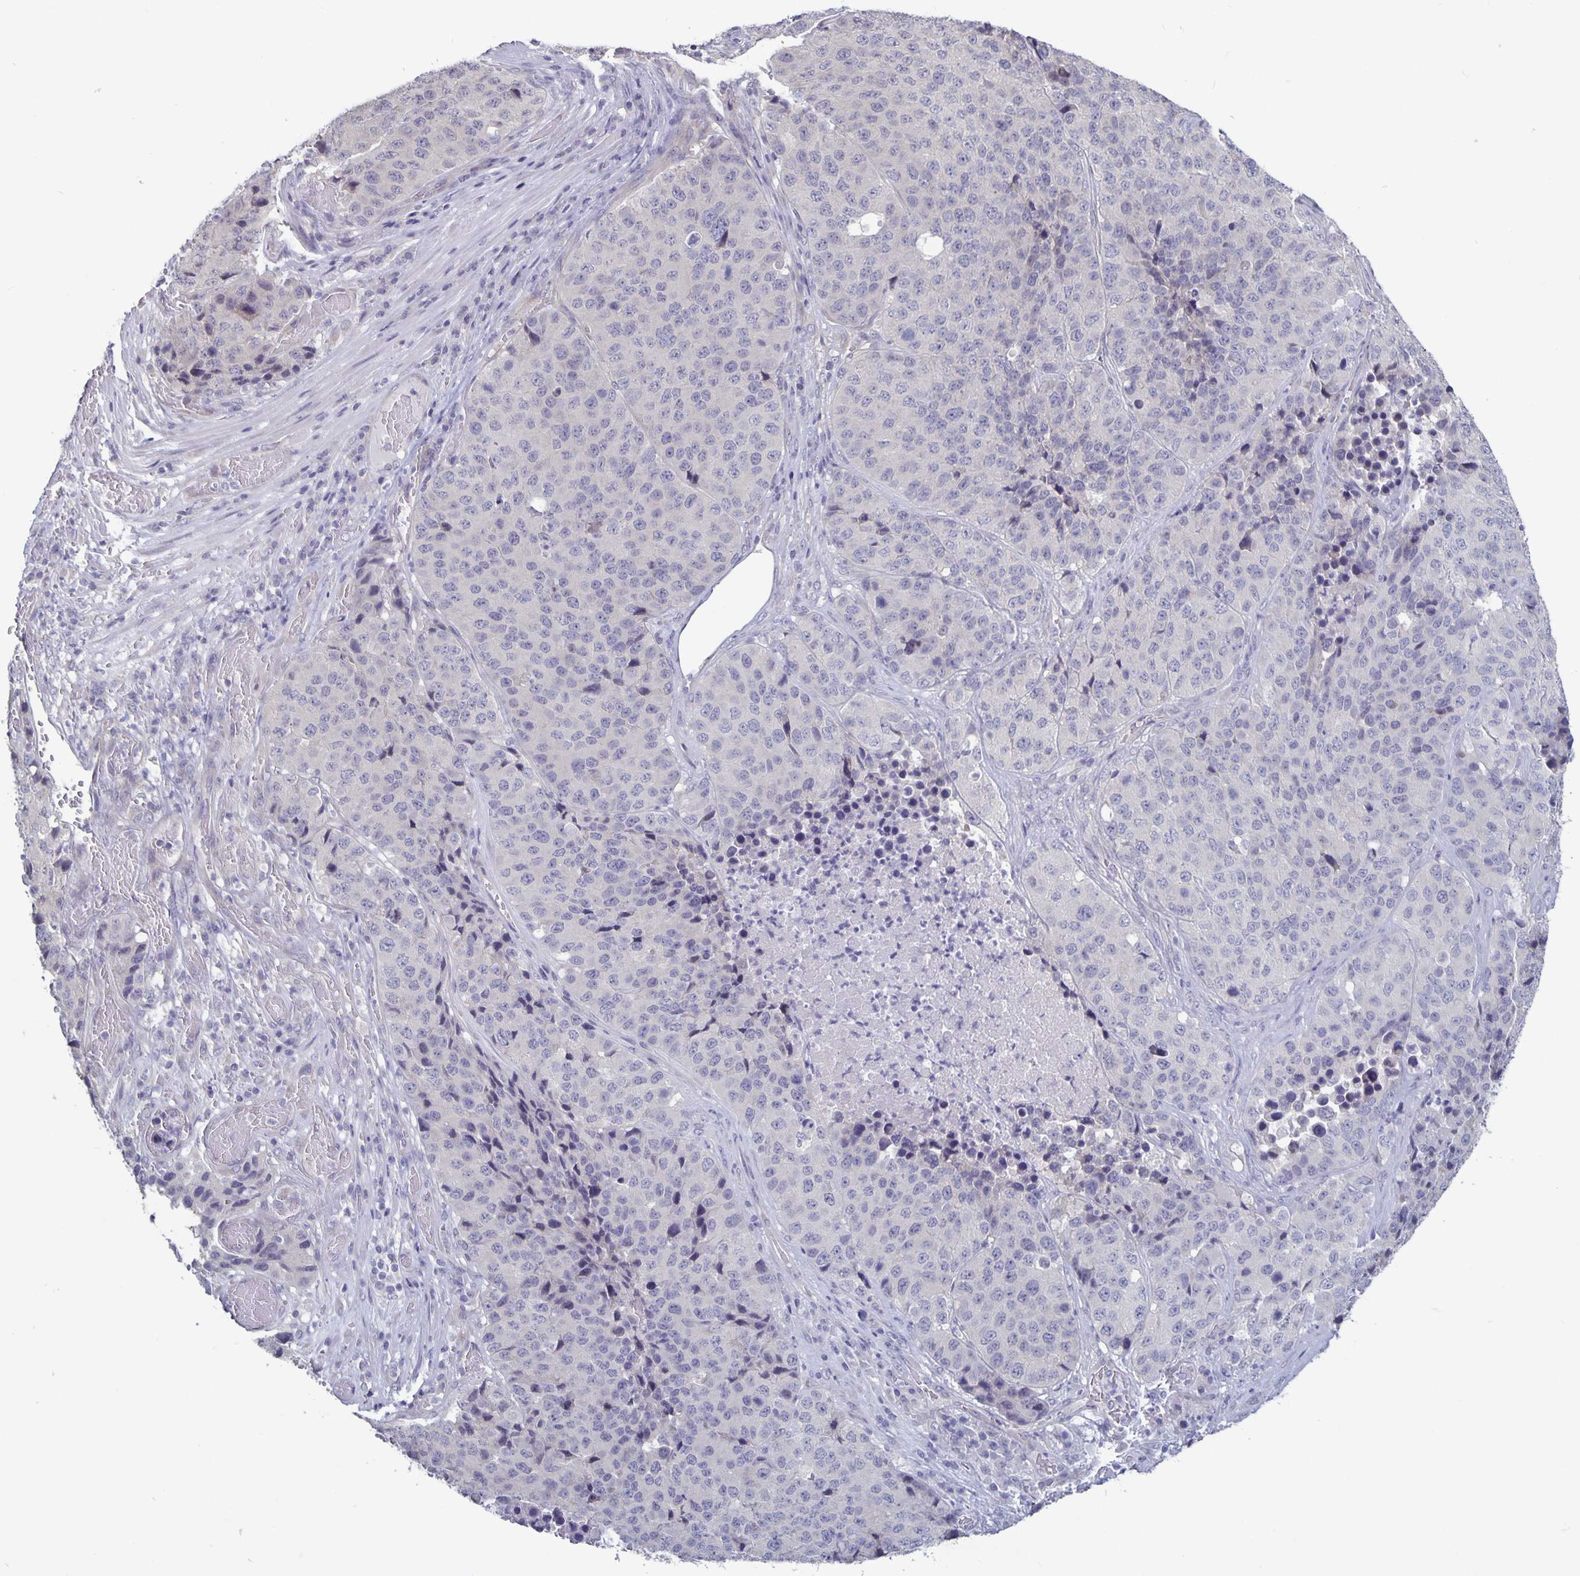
{"staining": {"intensity": "negative", "quantity": "none", "location": "none"}, "tissue": "stomach cancer", "cell_type": "Tumor cells", "image_type": "cancer", "snomed": [{"axis": "morphology", "description": "Adenocarcinoma, NOS"}, {"axis": "topography", "description": "Stomach"}], "caption": "Immunohistochemistry histopathology image of neoplastic tissue: human stomach adenocarcinoma stained with DAB (3,3'-diaminobenzidine) exhibits no significant protein expression in tumor cells.", "gene": "PLCB3", "patient": {"sex": "male", "age": 71}}